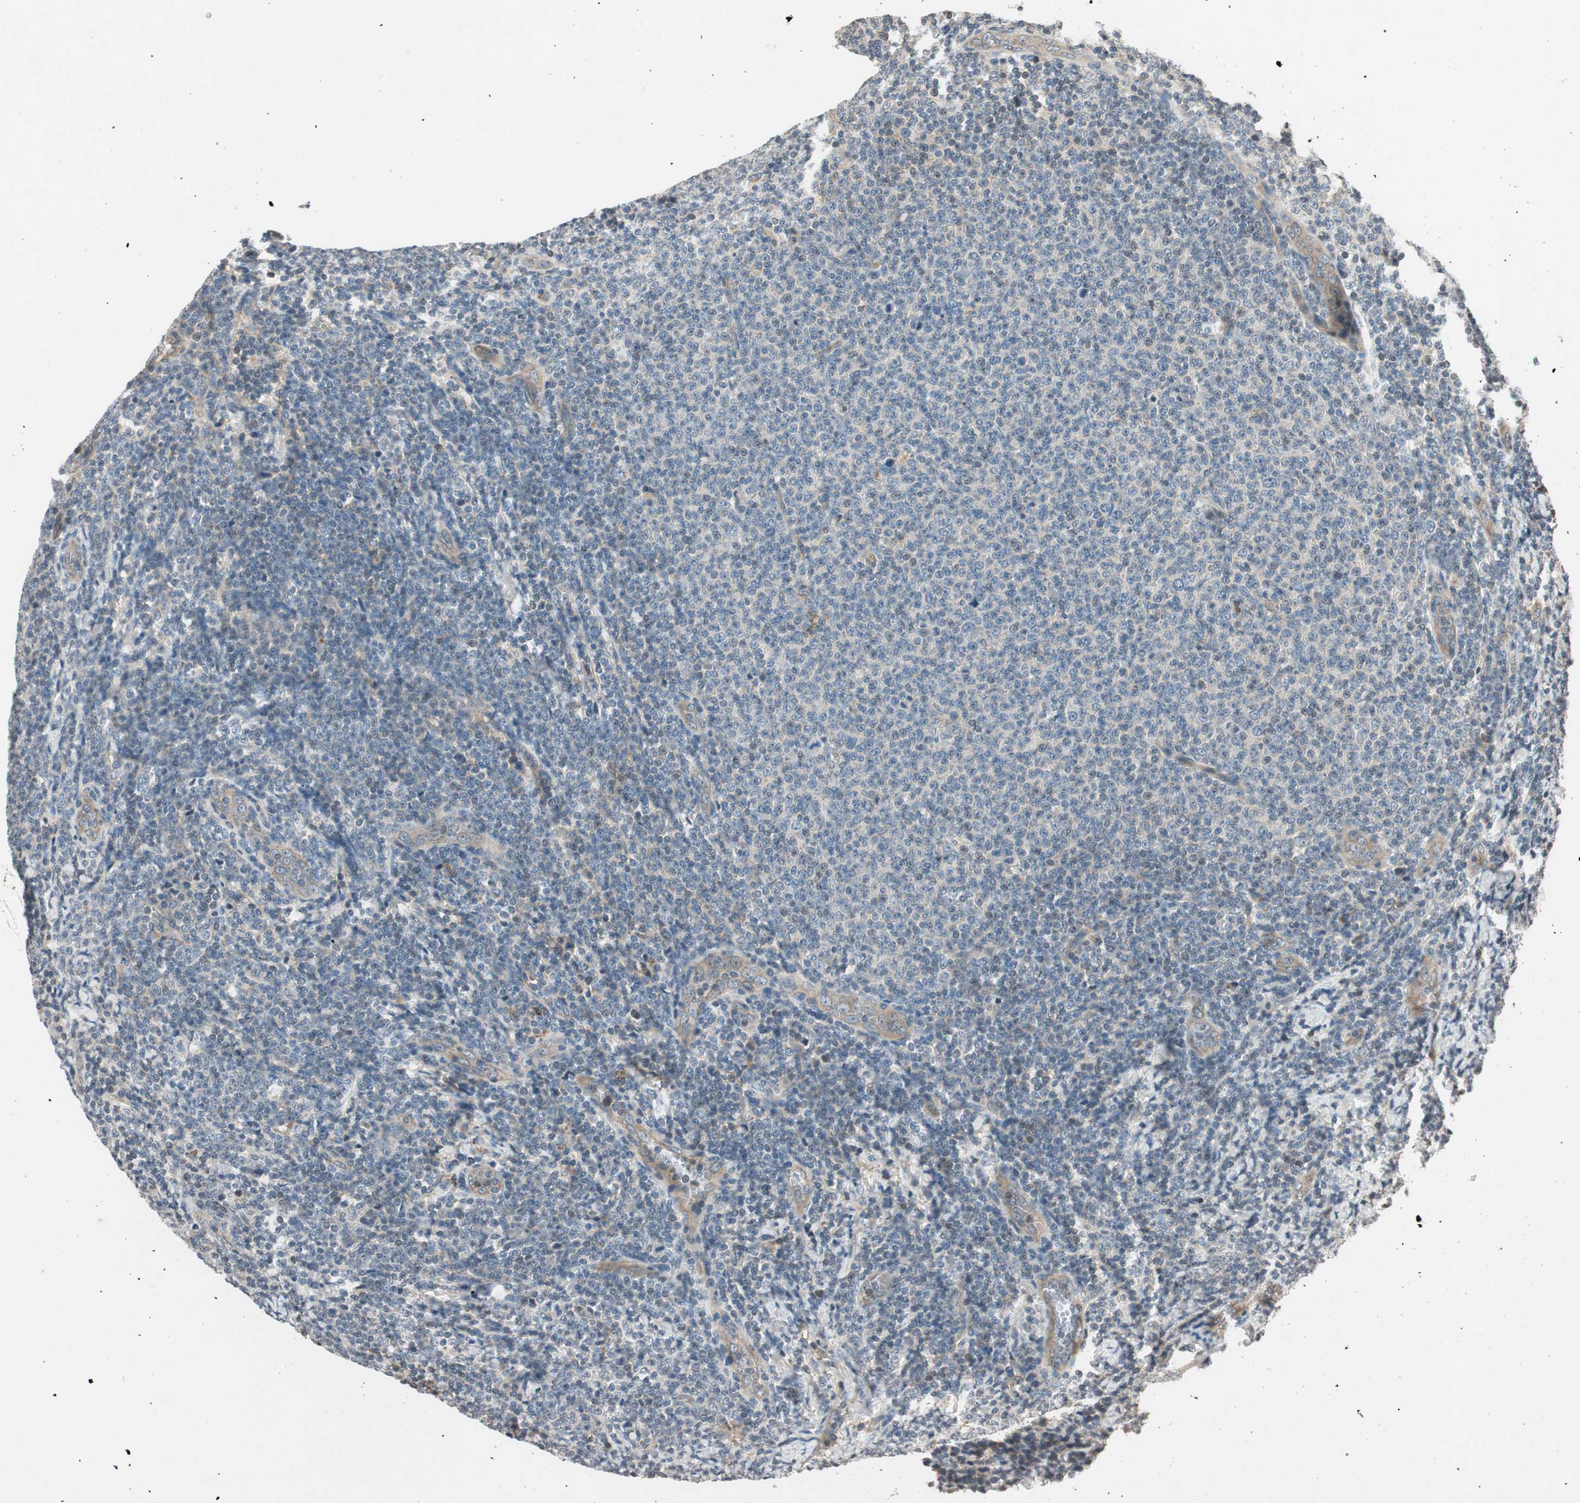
{"staining": {"intensity": "negative", "quantity": "none", "location": "none"}, "tissue": "lymphoma", "cell_type": "Tumor cells", "image_type": "cancer", "snomed": [{"axis": "morphology", "description": "Malignant lymphoma, non-Hodgkin's type, Low grade"}, {"axis": "topography", "description": "Lymph node"}], "caption": "This is an immunohistochemistry (IHC) photomicrograph of lymphoma. There is no positivity in tumor cells.", "gene": "GCLM", "patient": {"sex": "male", "age": 66}}